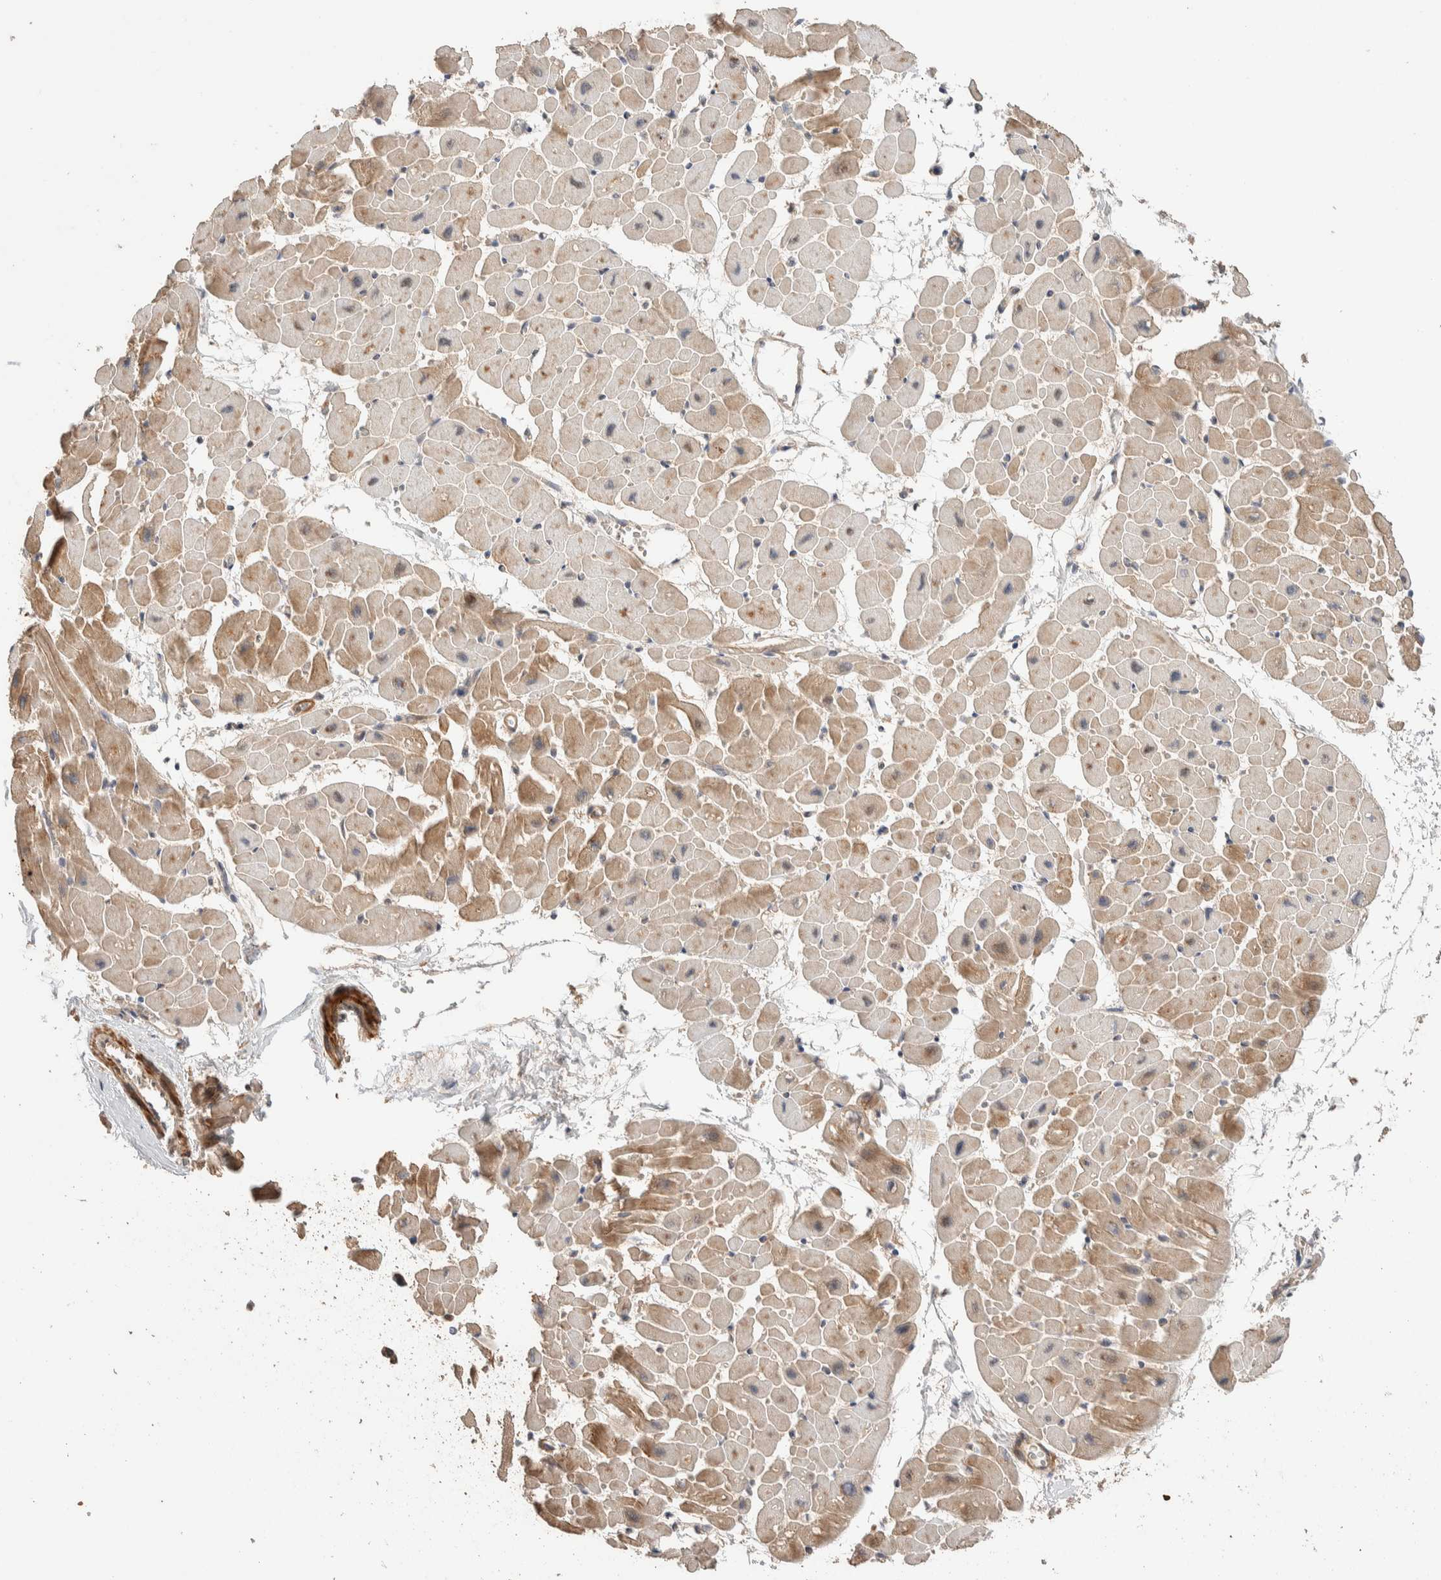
{"staining": {"intensity": "weak", "quantity": ">75%", "location": "cytoplasmic/membranous"}, "tissue": "heart muscle", "cell_type": "Cardiomyocytes", "image_type": "normal", "snomed": [{"axis": "morphology", "description": "Normal tissue, NOS"}, {"axis": "topography", "description": "Heart"}], "caption": "Cardiomyocytes reveal low levels of weak cytoplasmic/membranous expression in approximately >75% of cells in benign human heart muscle. Ihc stains the protein of interest in brown and the nuclei are stained blue.", "gene": "WDR91", "patient": {"sex": "male", "age": 45}}